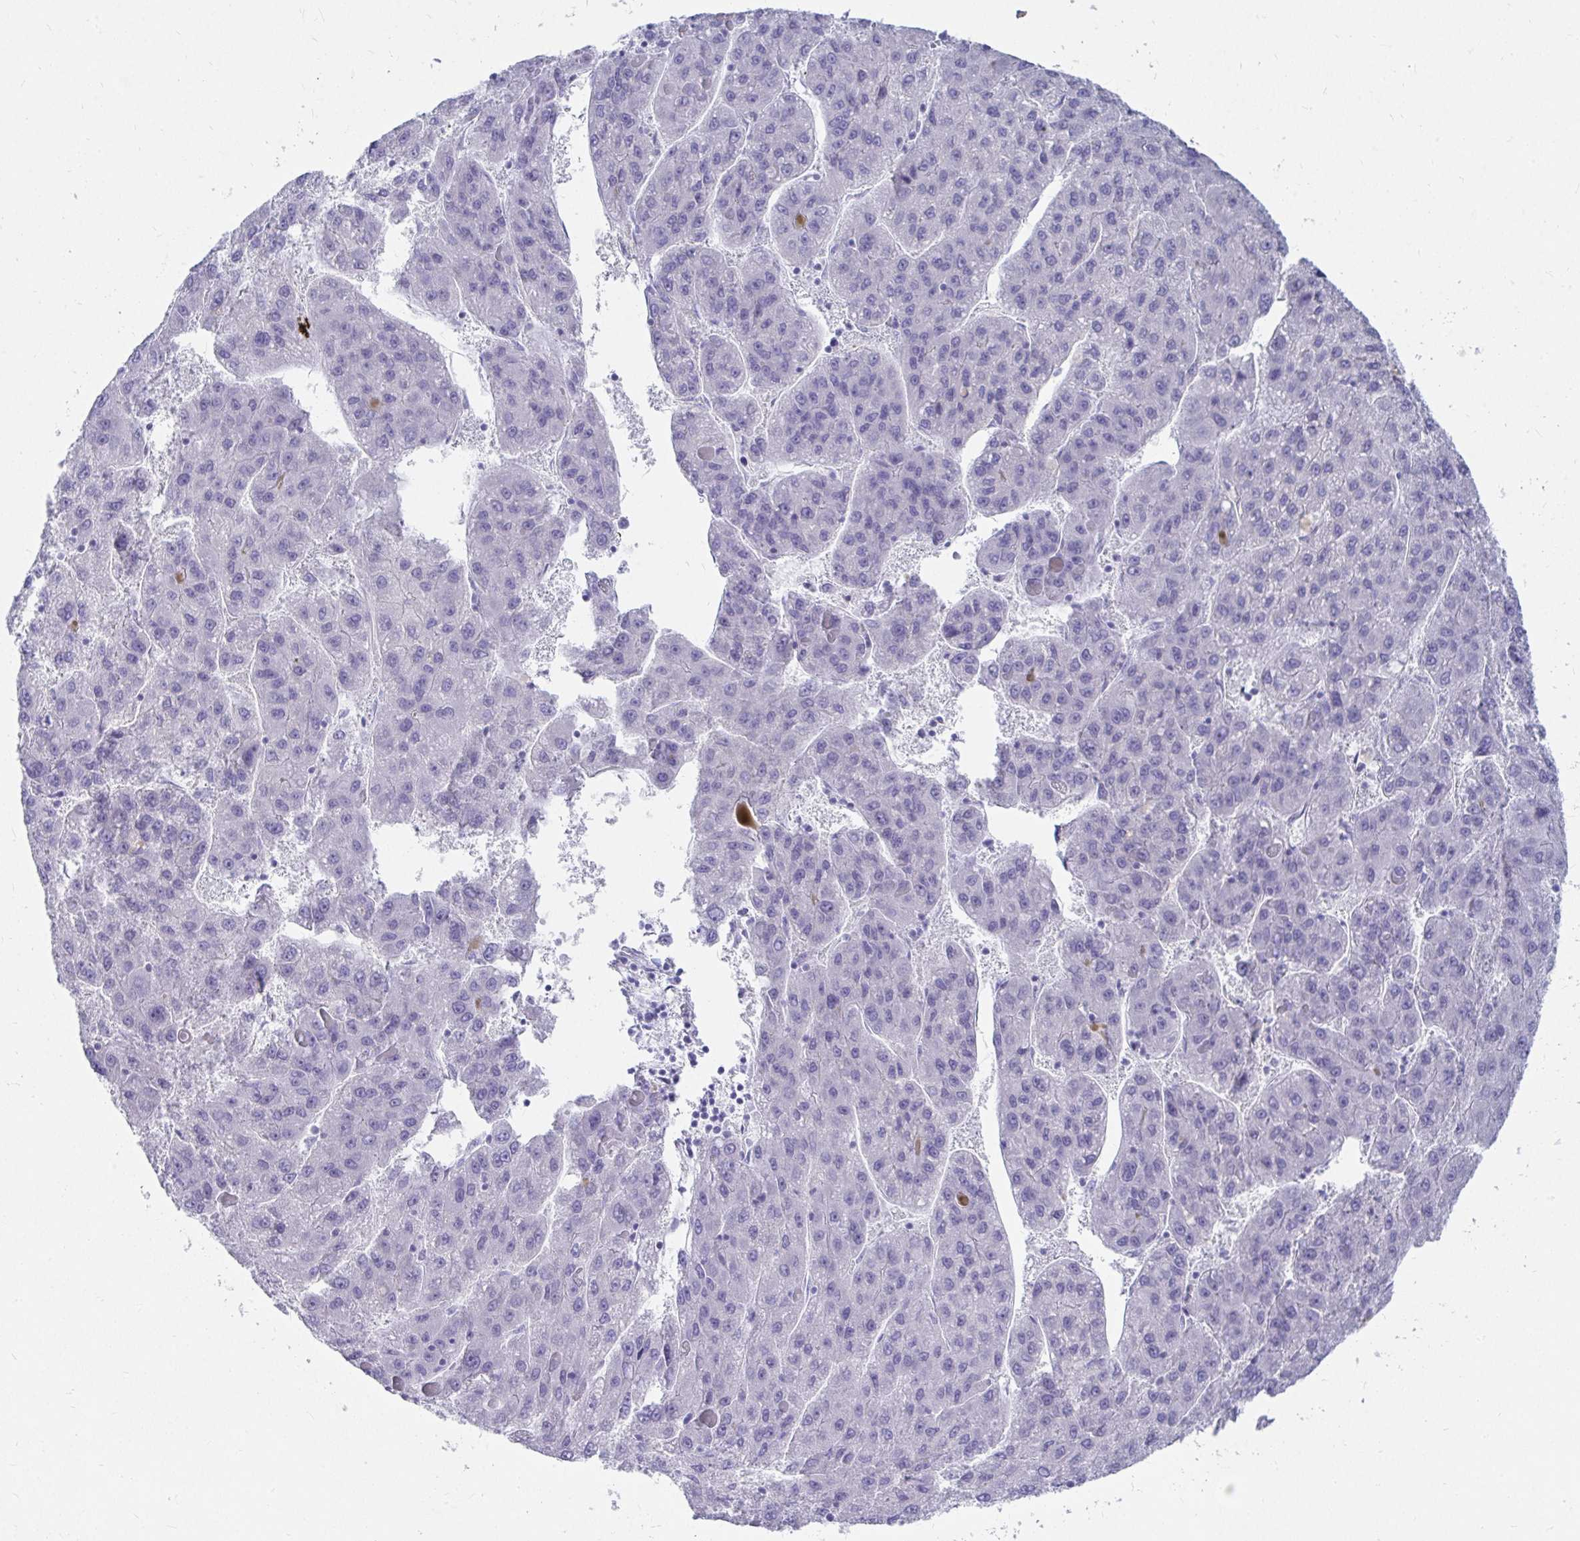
{"staining": {"intensity": "negative", "quantity": "none", "location": "none"}, "tissue": "liver cancer", "cell_type": "Tumor cells", "image_type": "cancer", "snomed": [{"axis": "morphology", "description": "Carcinoma, Hepatocellular, NOS"}, {"axis": "topography", "description": "Liver"}], "caption": "Liver cancer stained for a protein using immunohistochemistry shows no expression tumor cells.", "gene": "DPEP3", "patient": {"sex": "female", "age": 82}}